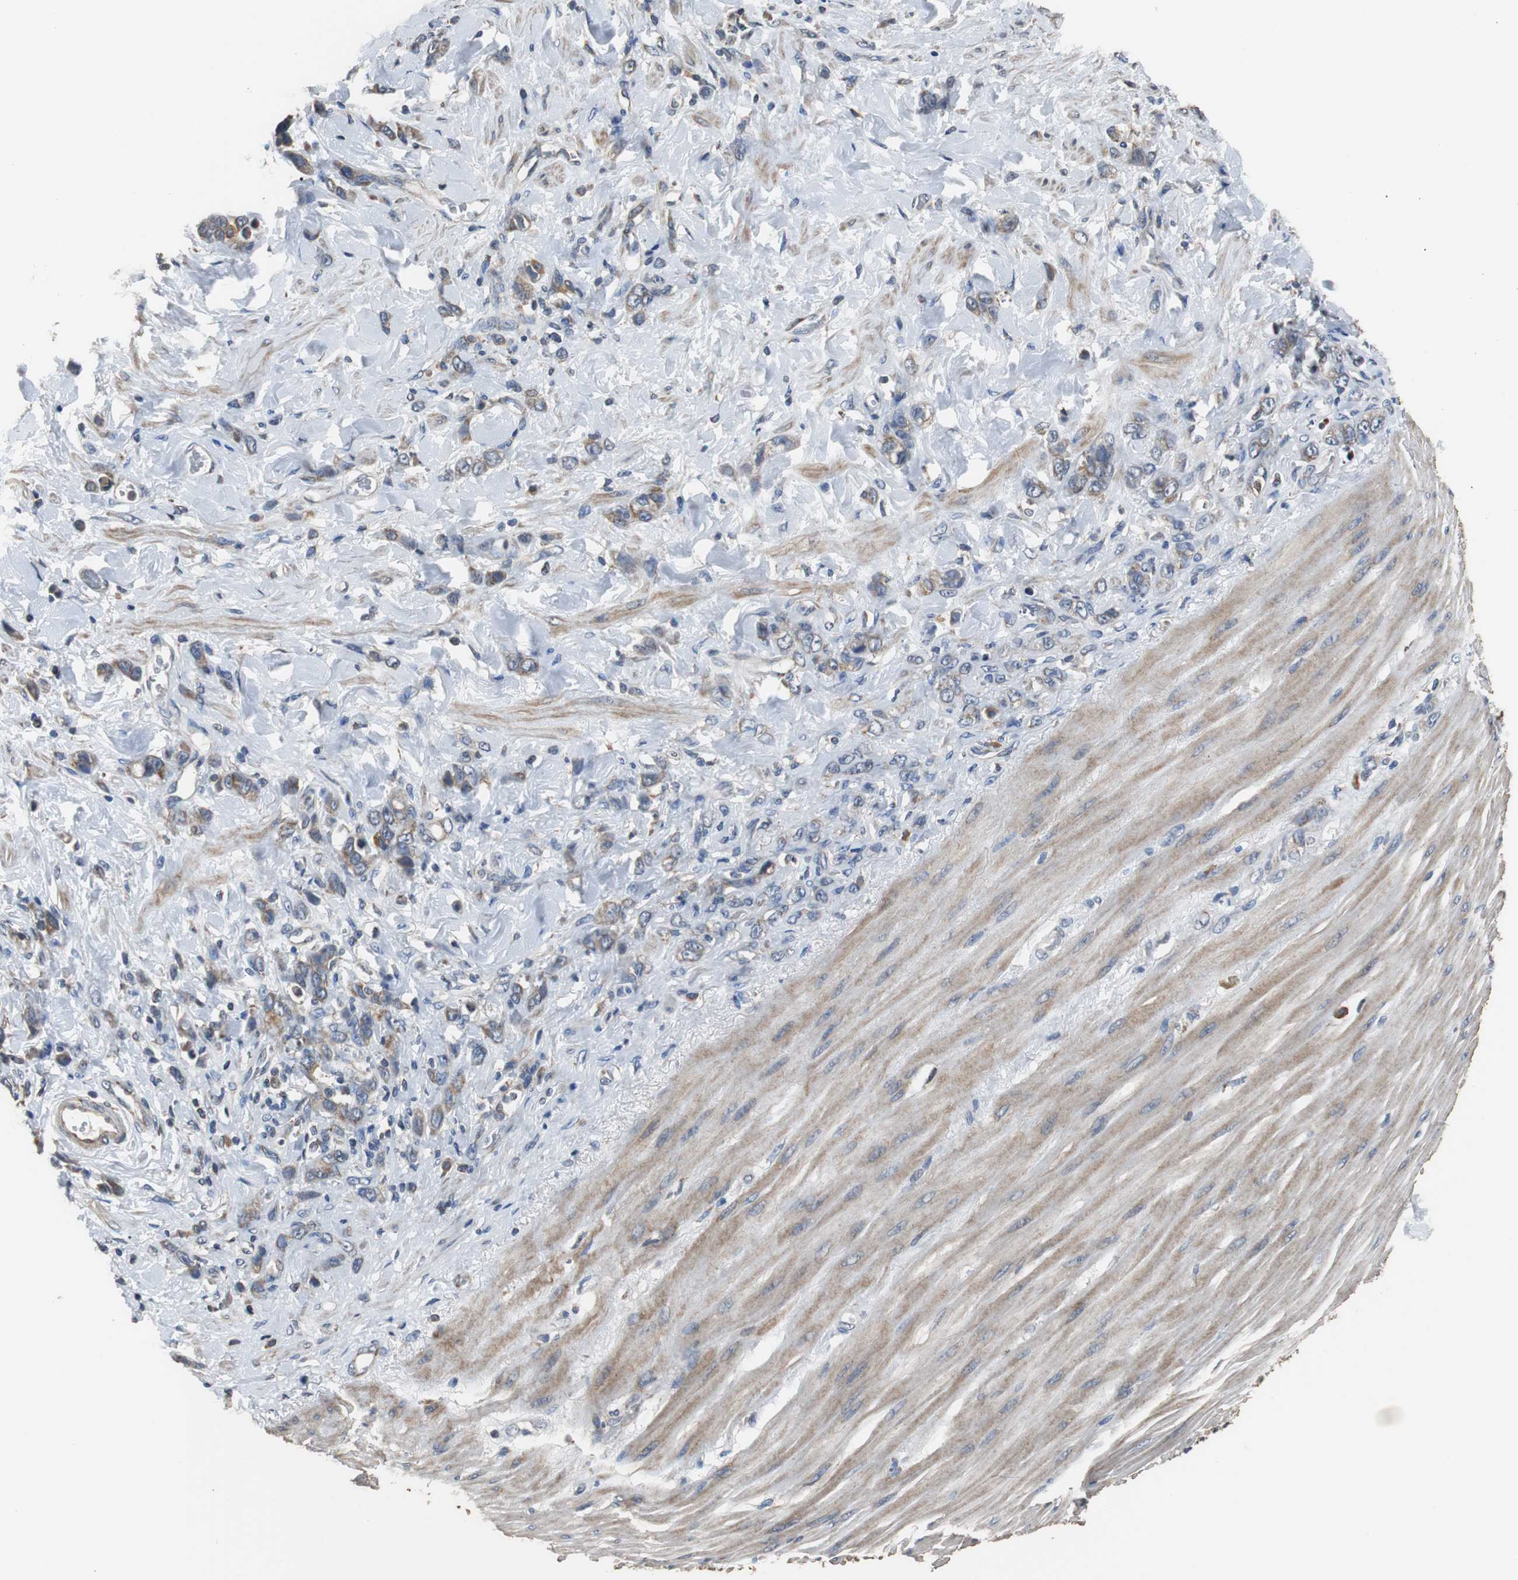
{"staining": {"intensity": "moderate", "quantity": "25%-75%", "location": "cytoplasmic/membranous"}, "tissue": "stomach cancer", "cell_type": "Tumor cells", "image_type": "cancer", "snomed": [{"axis": "morphology", "description": "Normal tissue, NOS"}, {"axis": "morphology", "description": "Adenocarcinoma, NOS"}, {"axis": "topography", "description": "Stomach"}], "caption": "This is an image of immunohistochemistry staining of stomach cancer (adenocarcinoma), which shows moderate staining in the cytoplasmic/membranous of tumor cells.", "gene": "HMGCL", "patient": {"sex": "male", "age": 82}}